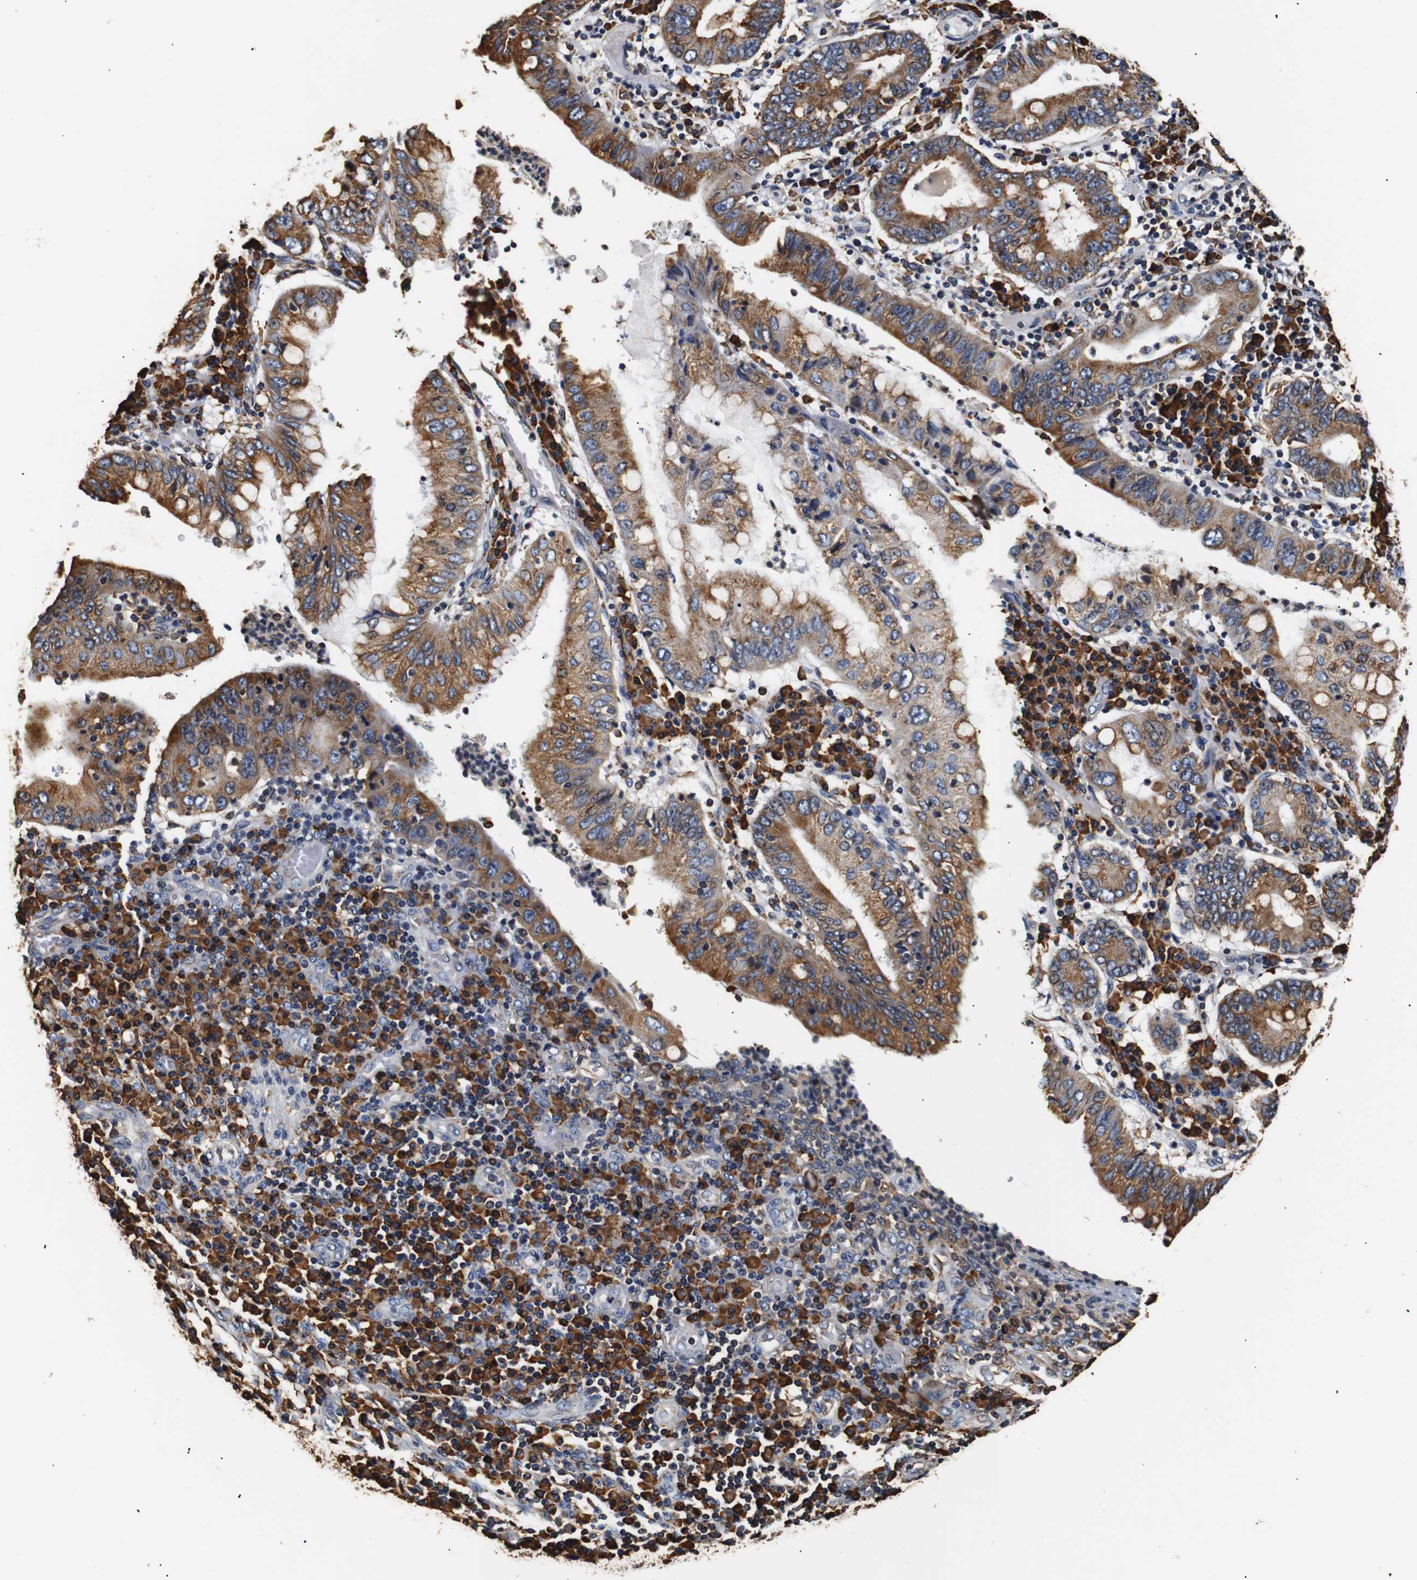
{"staining": {"intensity": "moderate", "quantity": ">75%", "location": "cytoplasmic/membranous"}, "tissue": "stomach cancer", "cell_type": "Tumor cells", "image_type": "cancer", "snomed": [{"axis": "morphology", "description": "Normal tissue, NOS"}, {"axis": "morphology", "description": "Adenocarcinoma, NOS"}, {"axis": "topography", "description": "Esophagus"}, {"axis": "topography", "description": "Stomach, upper"}, {"axis": "topography", "description": "Peripheral nerve tissue"}], "caption": "Immunohistochemistry (DAB) staining of stomach adenocarcinoma displays moderate cytoplasmic/membranous protein positivity in about >75% of tumor cells.", "gene": "HHIP", "patient": {"sex": "male", "age": 62}}